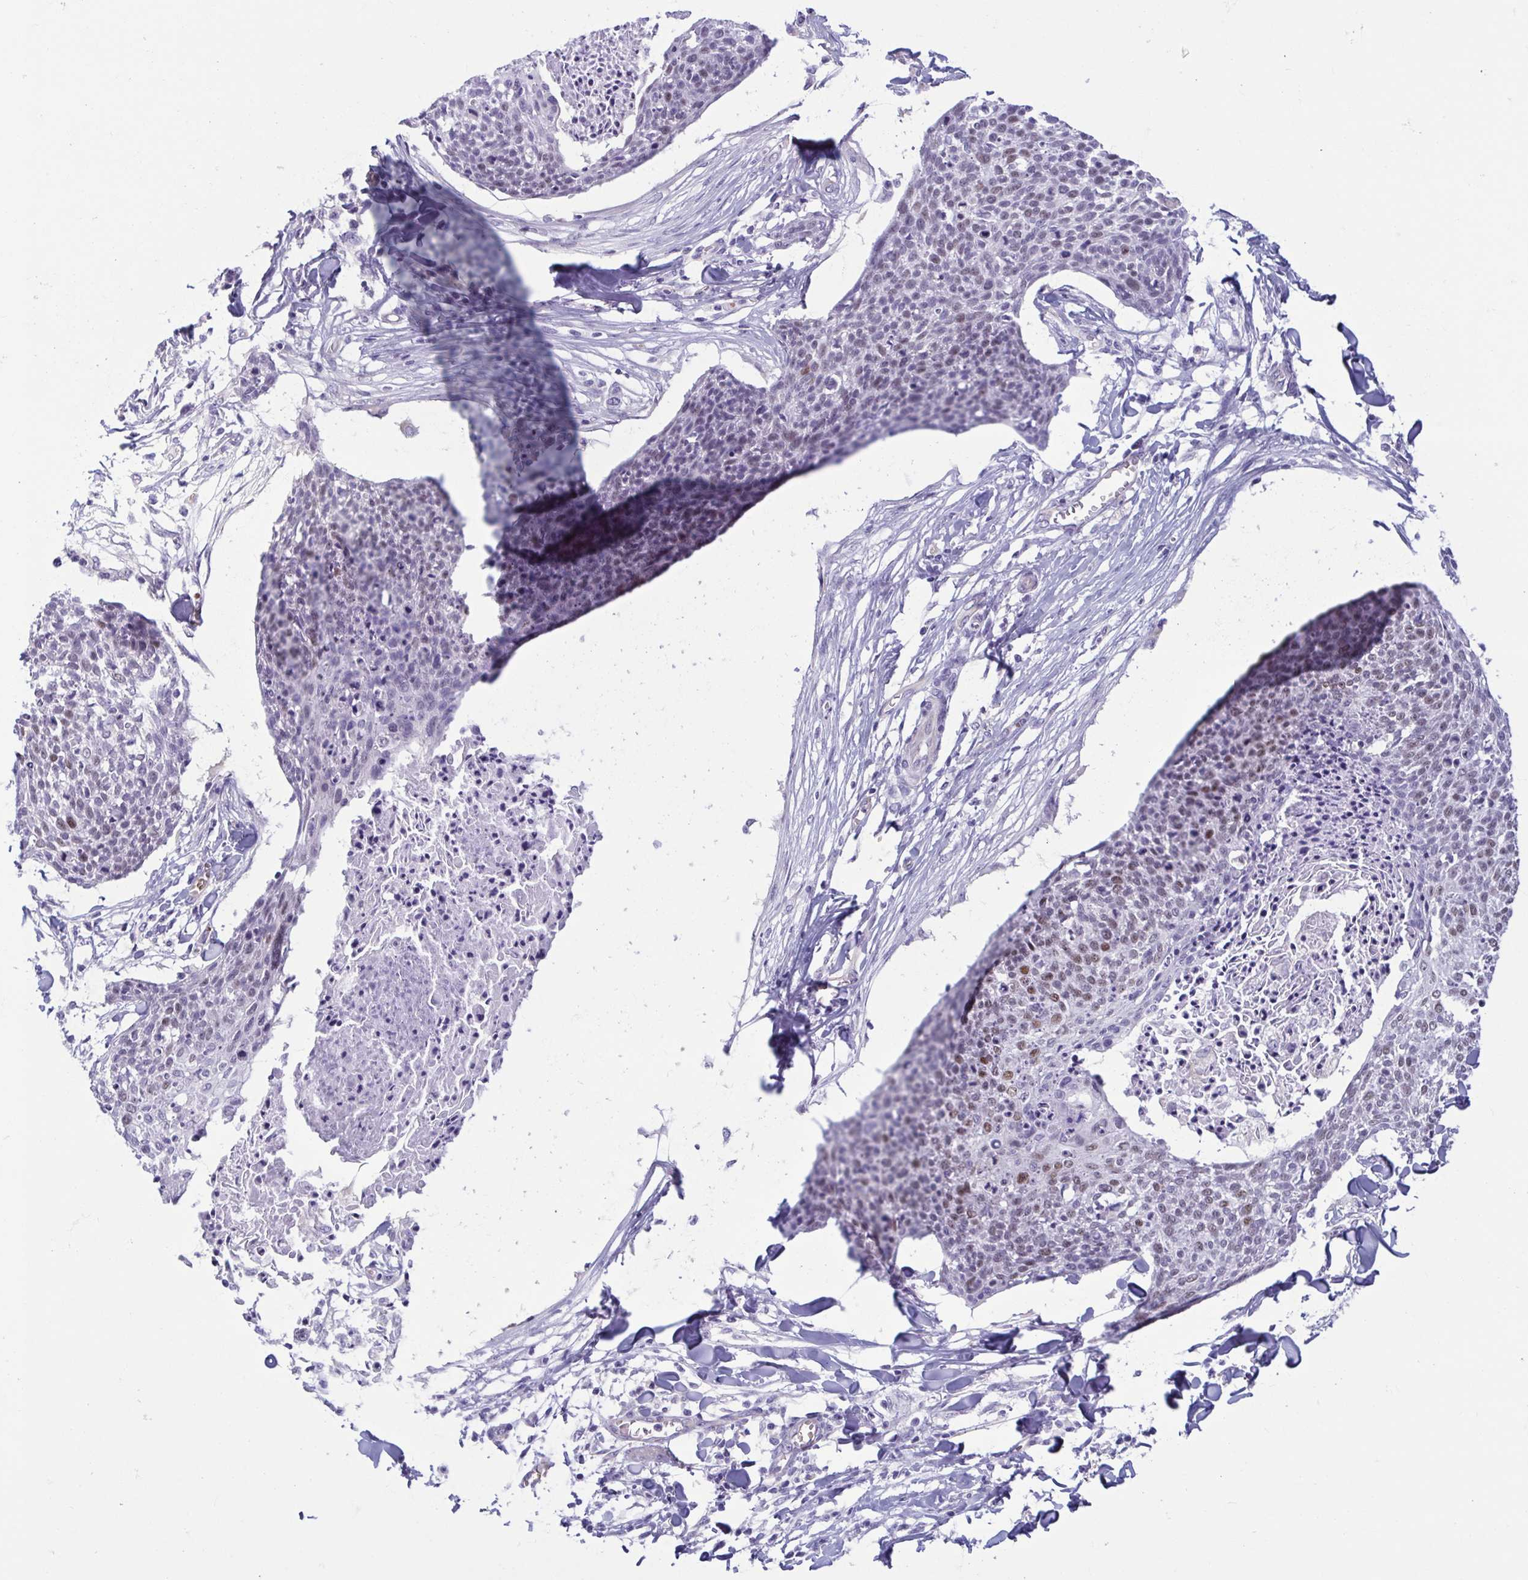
{"staining": {"intensity": "negative", "quantity": "none", "location": "none"}, "tissue": "skin cancer", "cell_type": "Tumor cells", "image_type": "cancer", "snomed": [{"axis": "morphology", "description": "Squamous cell carcinoma, NOS"}, {"axis": "topography", "description": "Skin"}, {"axis": "topography", "description": "Vulva"}], "caption": "Immunohistochemistry (IHC) photomicrograph of neoplastic tissue: human skin squamous cell carcinoma stained with DAB demonstrates no significant protein expression in tumor cells. (Immunohistochemistry, brightfield microscopy, high magnification).", "gene": "MORC4", "patient": {"sex": "female", "age": 75}}